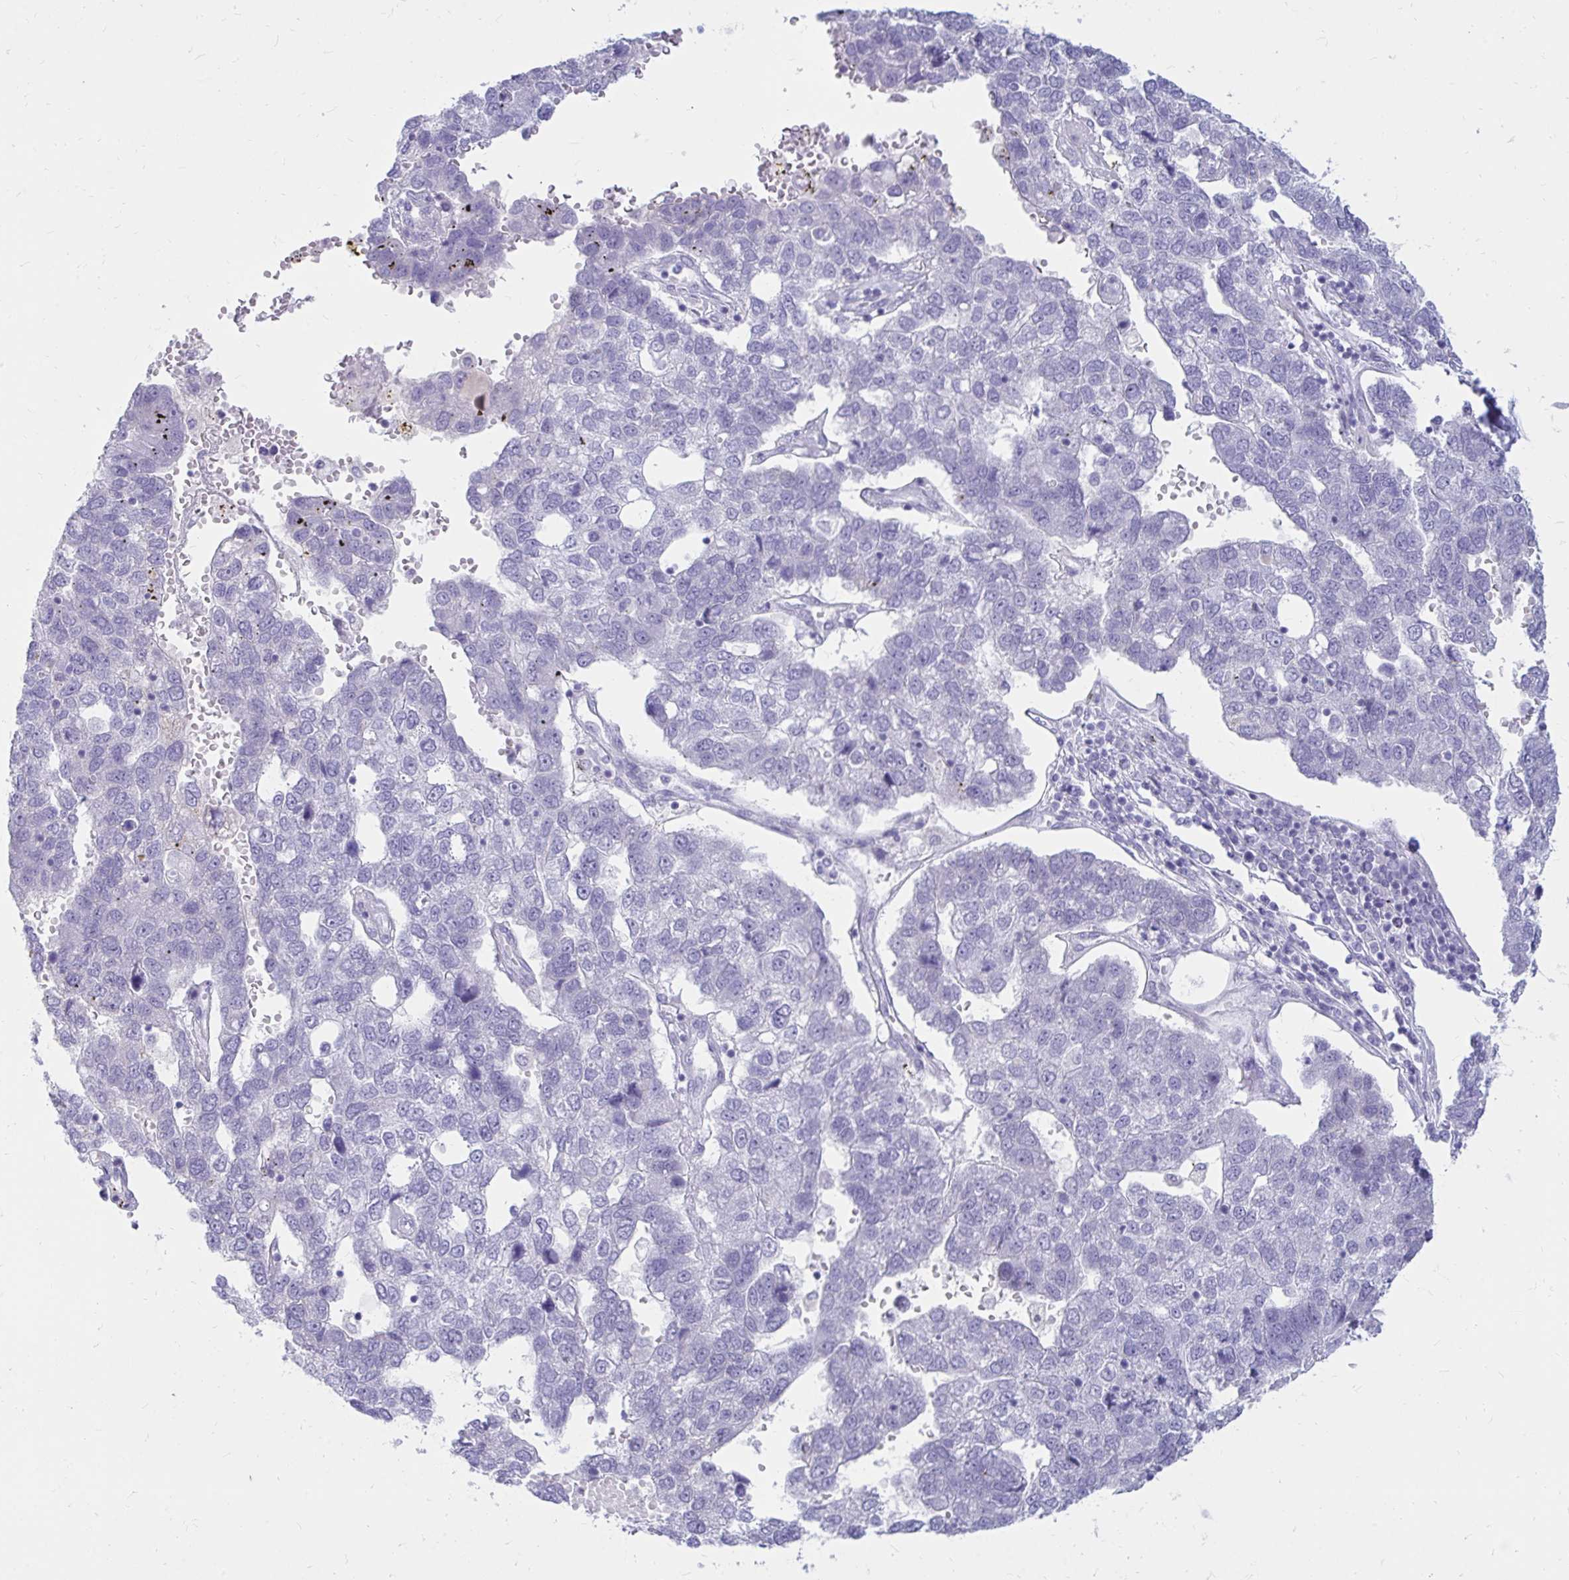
{"staining": {"intensity": "negative", "quantity": "none", "location": "none"}, "tissue": "pancreatic cancer", "cell_type": "Tumor cells", "image_type": "cancer", "snomed": [{"axis": "morphology", "description": "Adenocarcinoma, NOS"}, {"axis": "topography", "description": "Pancreas"}], "caption": "Photomicrograph shows no protein expression in tumor cells of adenocarcinoma (pancreatic) tissue.", "gene": "NANOGNB", "patient": {"sex": "female", "age": 61}}